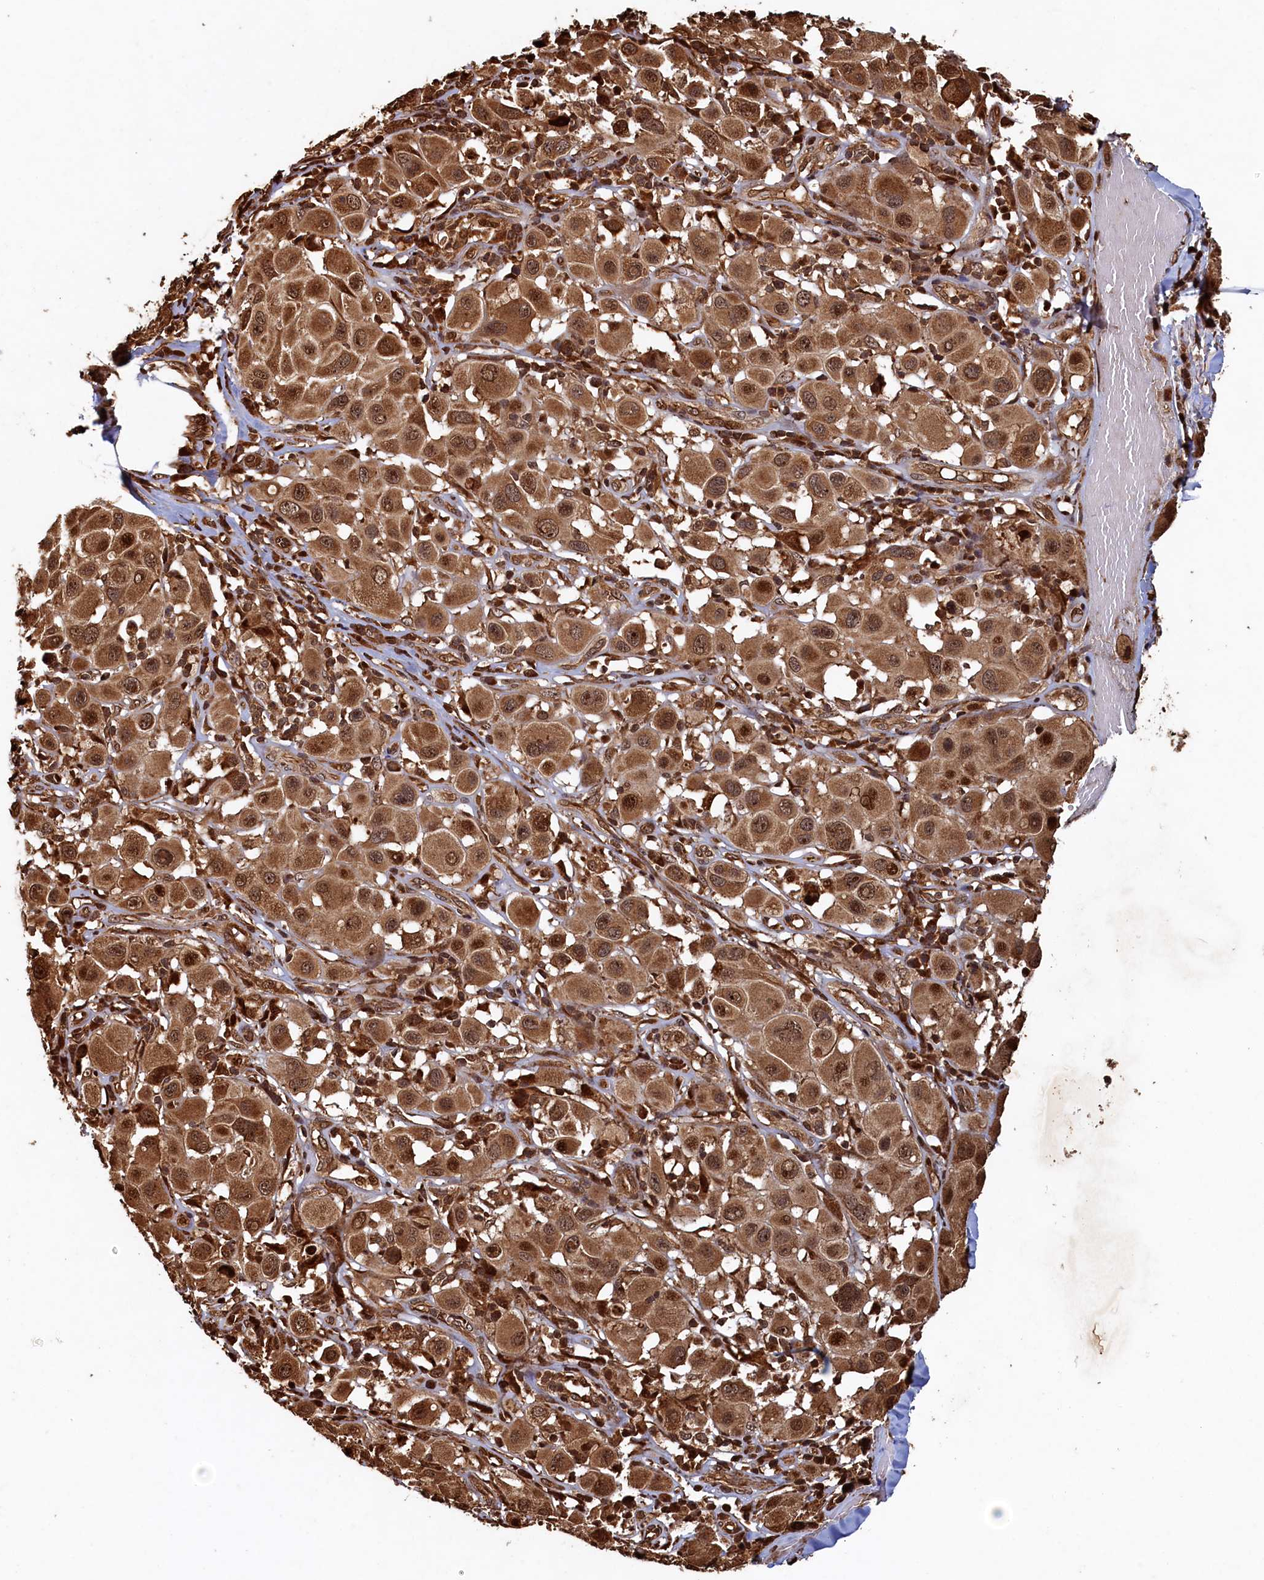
{"staining": {"intensity": "strong", "quantity": ">75%", "location": "cytoplasmic/membranous,nuclear"}, "tissue": "melanoma", "cell_type": "Tumor cells", "image_type": "cancer", "snomed": [{"axis": "morphology", "description": "Malignant melanoma, Metastatic site"}, {"axis": "topography", "description": "Skin"}], "caption": "DAB immunohistochemical staining of human melanoma exhibits strong cytoplasmic/membranous and nuclear protein expression in approximately >75% of tumor cells. Nuclei are stained in blue.", "gene": "PIGN", "patient": {"sex": "male", "age": 41}}